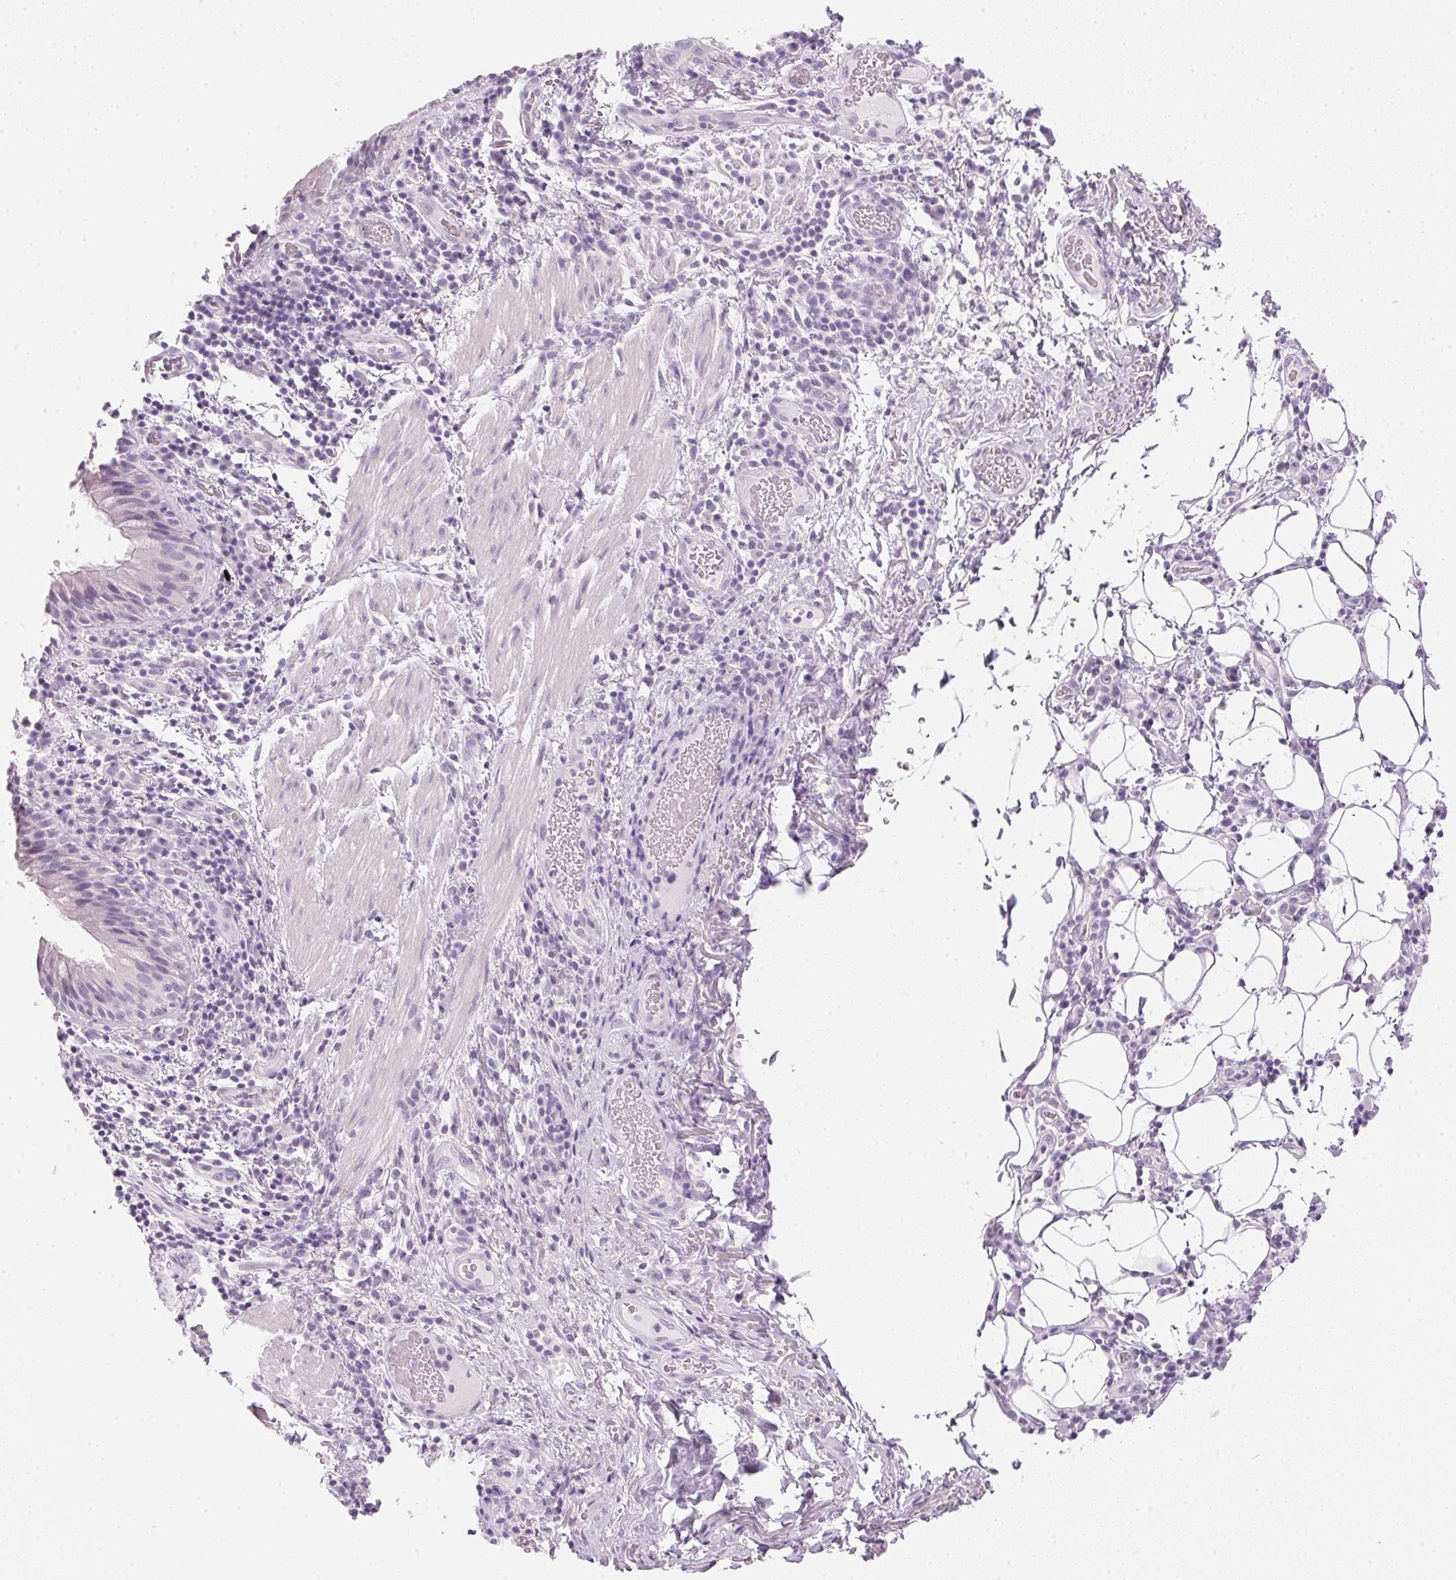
{"staining": {"intensity": "negative", "quantity": "none", "location": "none"}, "tissue": "bronchus", "cell_type": "Respiratory epithelial cells", "image_type": "normal", "snomed": [{"axis": "morphology", "description": "Normal tissue, NOS"}, {"axis": "topography", "description": "Lymph node"}, {"axis": "topography", "description": "Bronchus"}], "caption": "This is an immunohistochemistry histopathology image of unremarkable human bronchus. There is no positivity in respiratory epithelial cells.", "gene": "IGFBP1", "patient": {"sex": "male", "age": 56}}